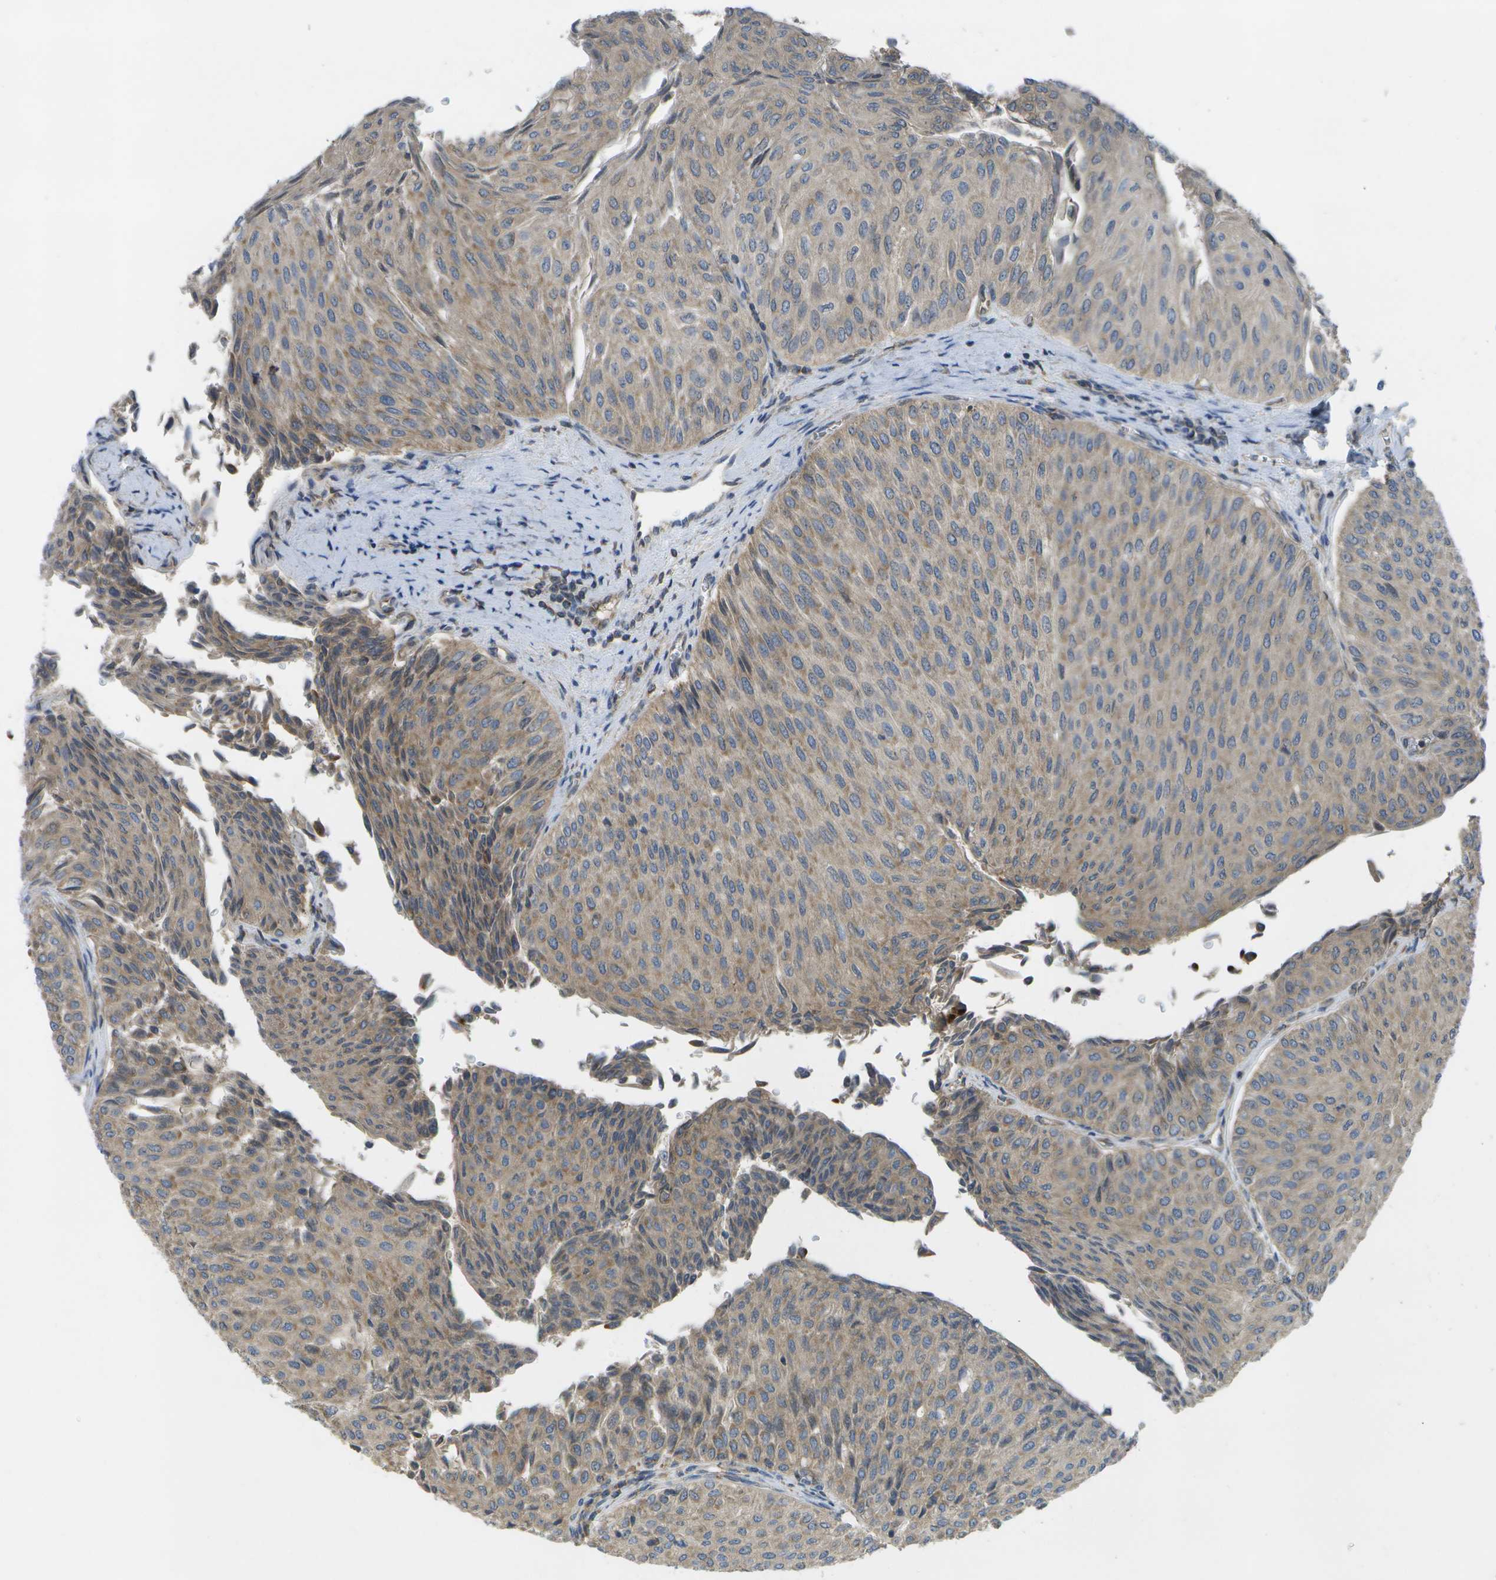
{"staining": {"intensity": "weak", "quantity": ">75%", "location": "cytoplasmic/membranous"}, "tissue": "urothelial cancer", "cell_type": "Tumor cells", "image_type": "cancer", "snomed": [{"axis": "morphology", "description": "Urothelial carcinoma, Low grade"}, {"axis": "topography", "description": "Urinary bladder"}], "caption": "Immunohistochemistry of human urothelial carcinoma (low-grade) reveals low levels of weak cytoplasmic/membranous staining in approximately >75% of tumor cells.", "gene": "DPM3", "patient": {"sex": "male", "age": 78}}